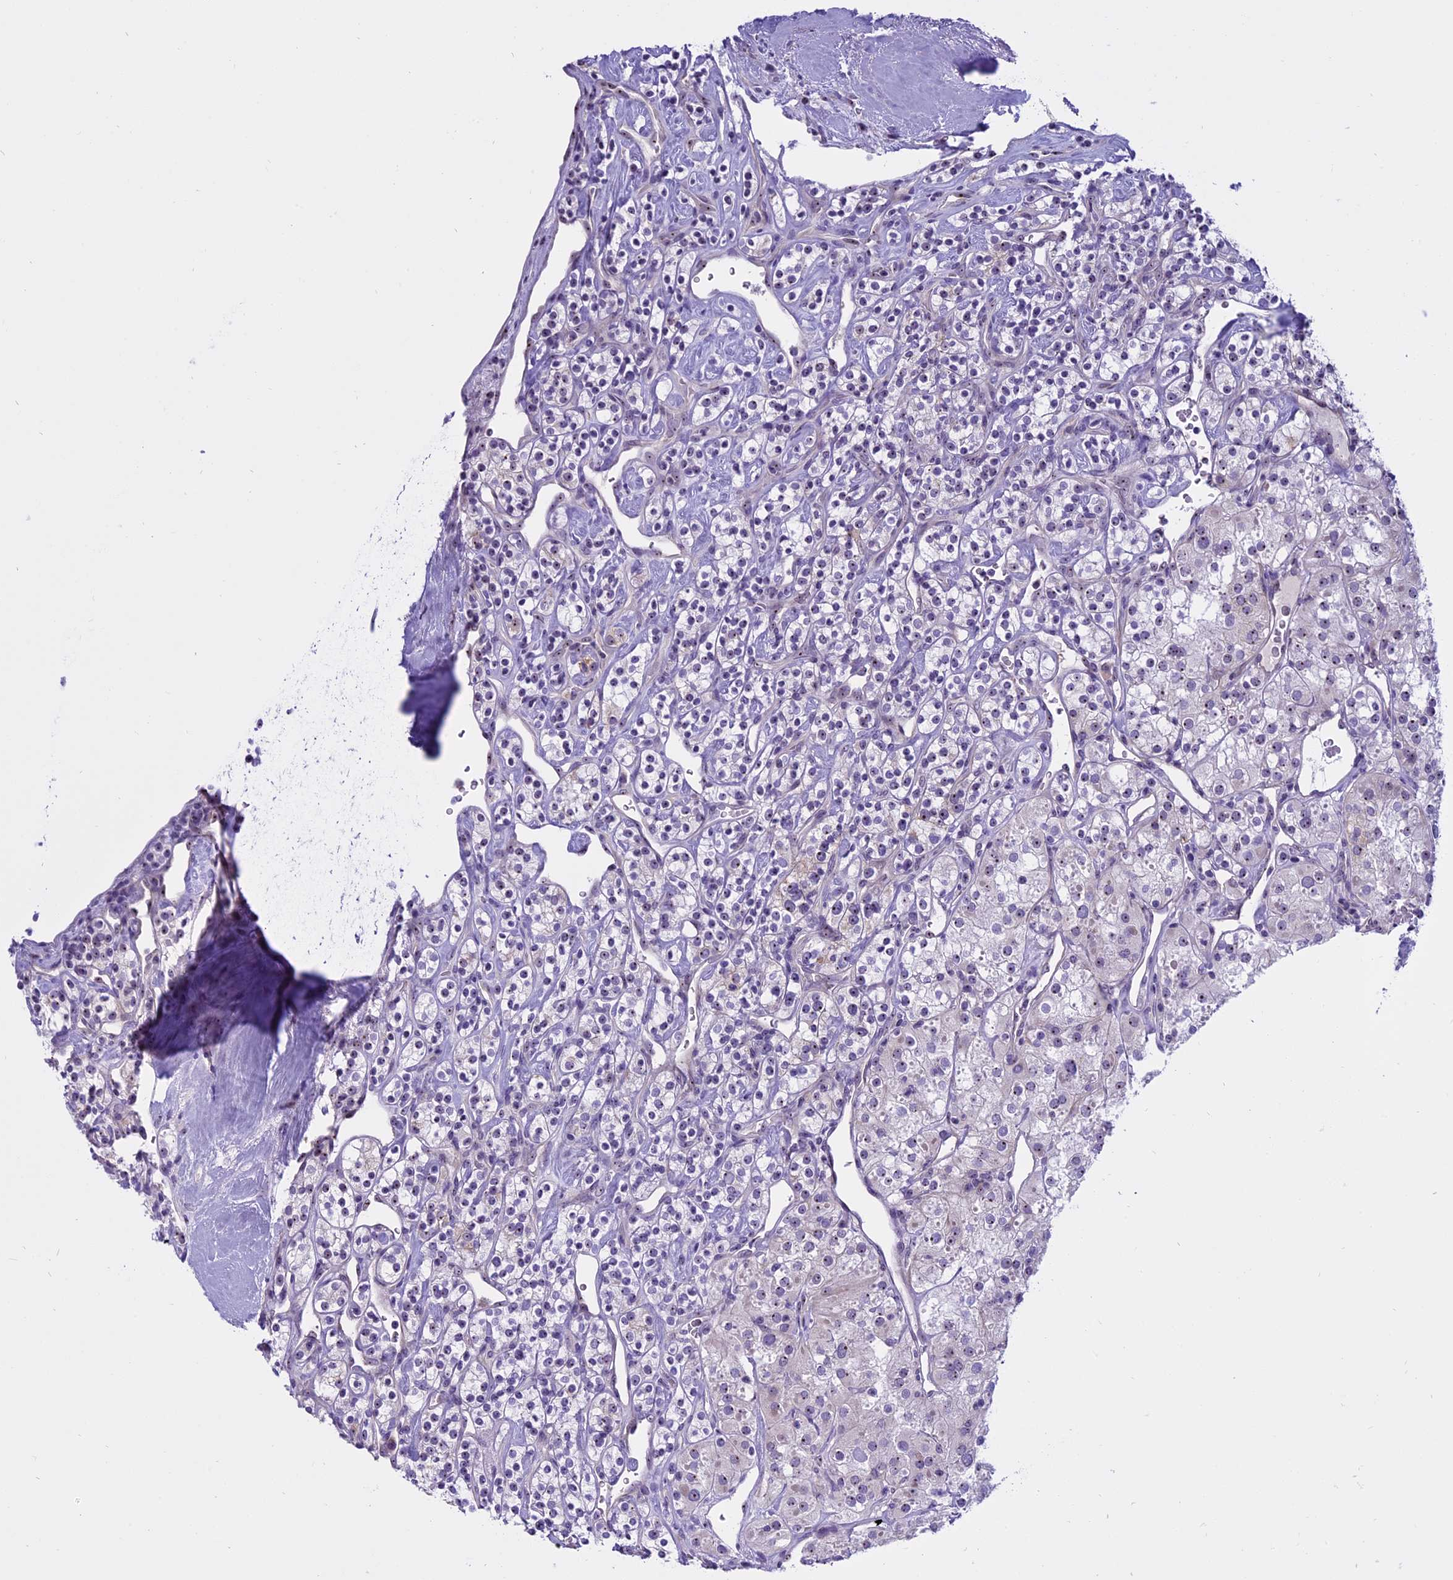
{"staining": {"intensity": "weak", "quantity": "<25%", "location": "nuclear"}, "tissue": "renal cancer", "cell_type": "Tumor cells", "image_type": "cancer", "snomed": [{"axis": "morphology", "description": "Adenocarcinoma, NOS"}, {"axis": "topography", "description": "Kidney"}], "caption": "There is no significant expression in tumor cells of renal adenocarcinoma. The staining is performed using DAB (3,3'-diaminobenzidine) brown chromogen with nuclei counter-stained in using hematoxylin.", "gene": "TBL3", "patient": {"sex": "male", "age": 77}}